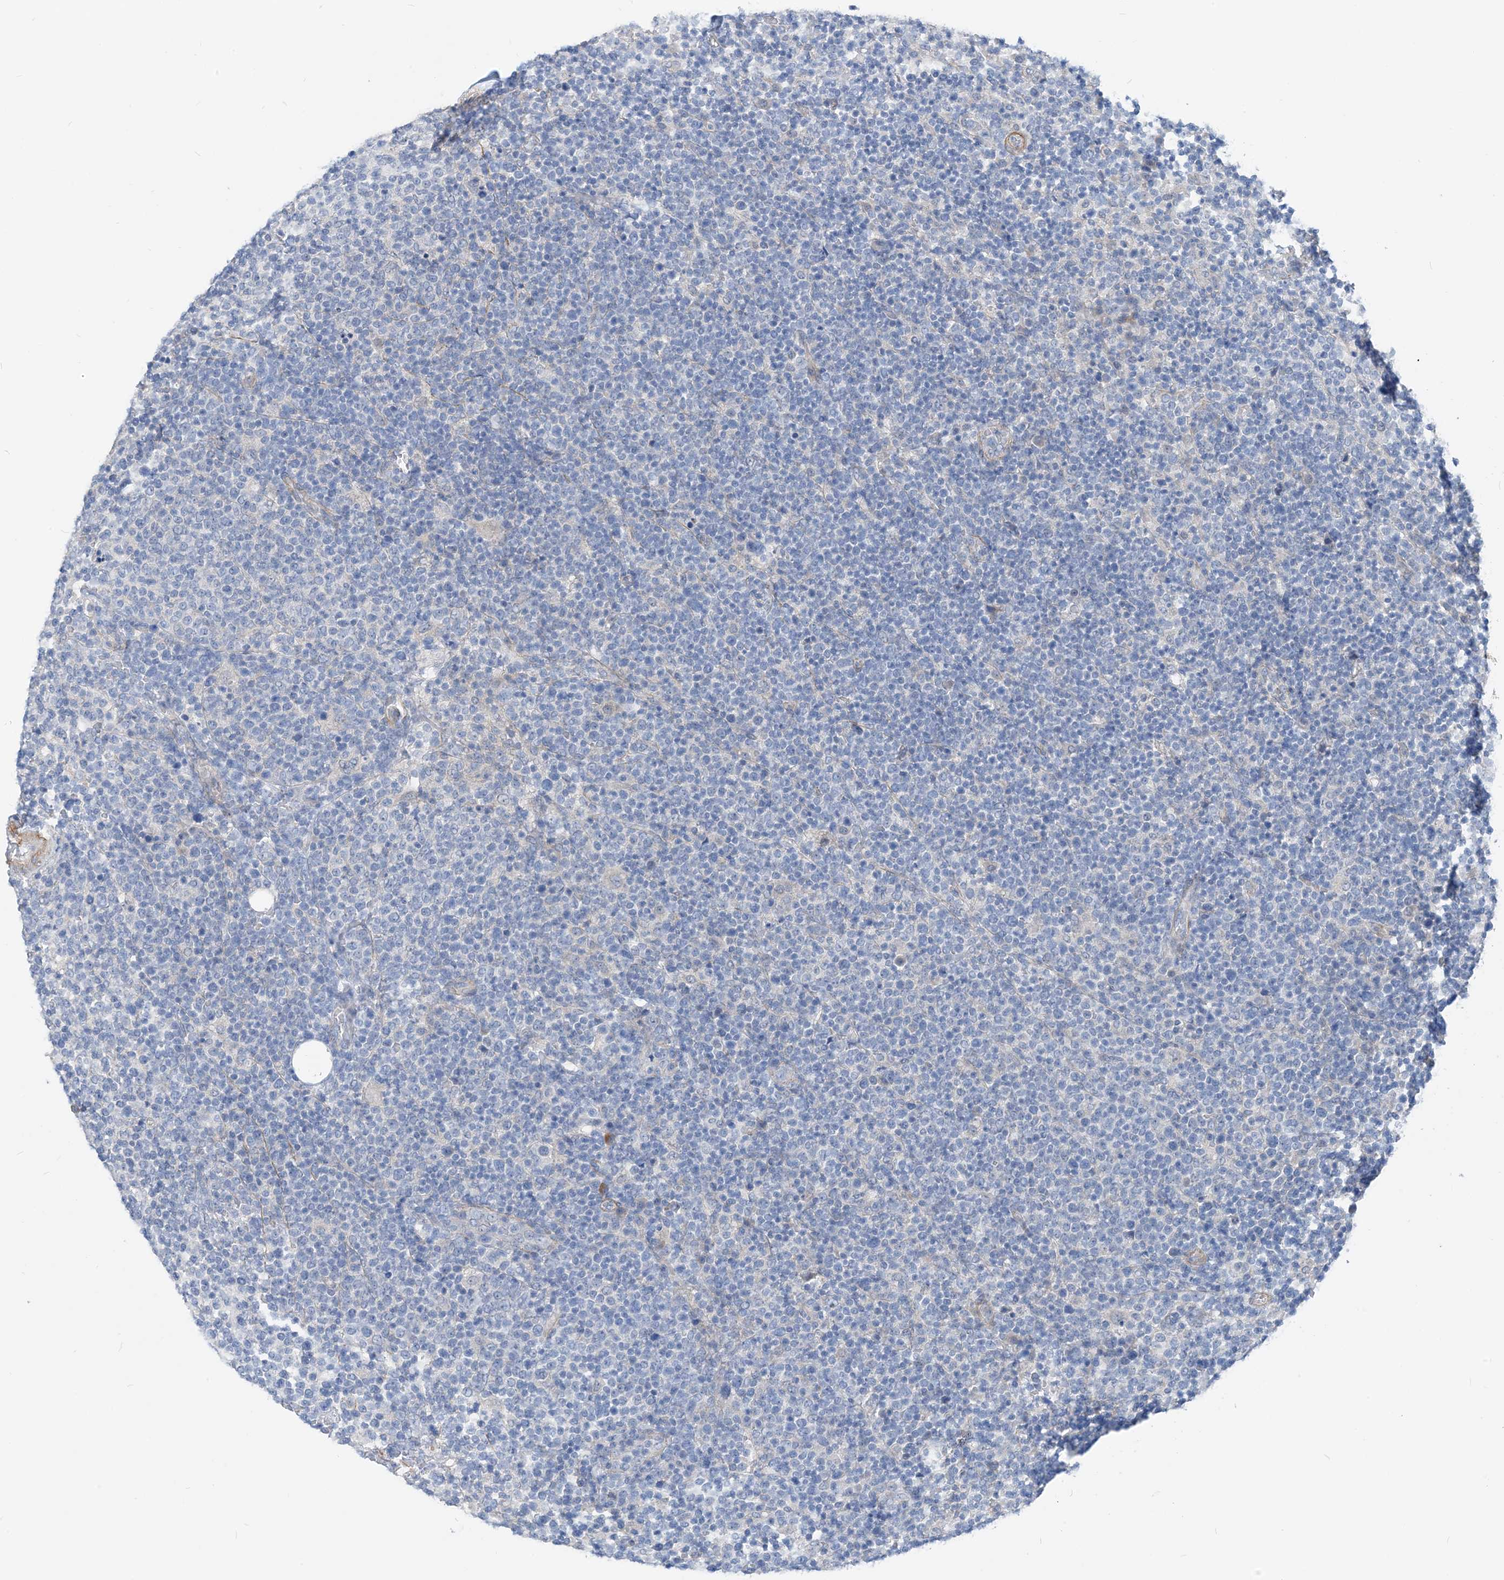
{"staining": {"intensity": "negative", "quantity": "none", "location": "none"}, "tissue": "lymphoma", "cell_type": "Tumor cells", "image_type": "cancer", "snomed": [{"axis": "morphology", "description": "Malignant lymphoma, non-Hodgkin's type, High grade"}, {"axis": "topography", "description": "Lymph node"}], "caption": "Immunohistochemistry image of human lymphoma stained for a protein (brown), which reveals no positivity in tumor cells. The staining was performed using DAB to visualize the protein expression in brown, while the nuclei were stained in blue with hematoxylin (Magnification: 20x).", "gene": "PLEKHA3", "patient": {"sex": "male", "age": 61}}